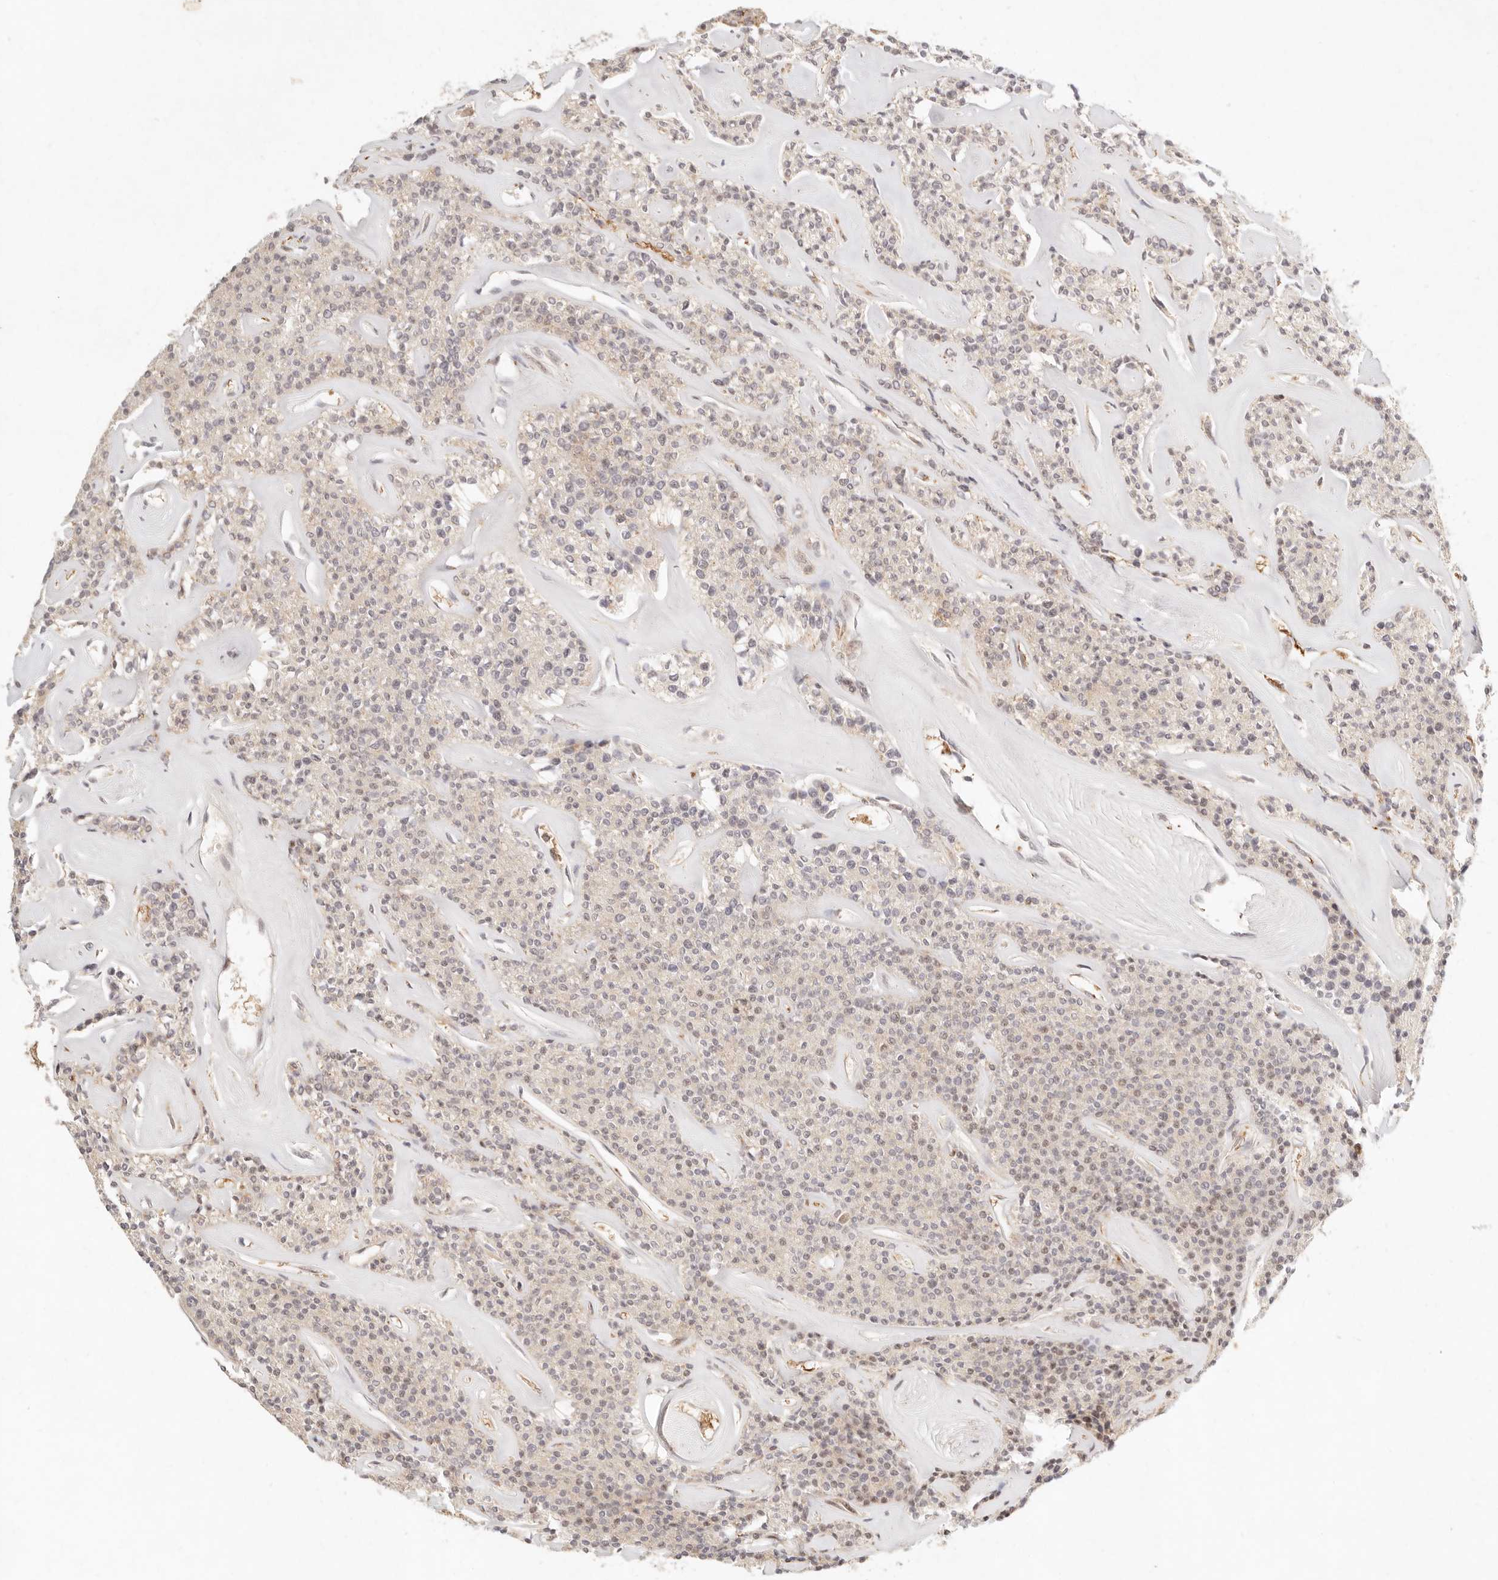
{"staining": {"intensity": "moderate", "quantity": "<25%", "location": "cytoplasmic/membranous,nuclear"}, "tissue": "parathyroid gland", "cell_type": "Glandular cells", "image_type": "normal", "snomed": [{"axis": "morphology", "description": "Normal tissue, NOS"}, {"axis": "topography", "description": "Parathyroid gland"}], "caption": "Parathyroid gland stained with DAB (3,3'-diaminobenzidine) immunohistochemistry (IHC) shows low levels of moderate cytoplasmic/membranous,nuclear positivity in approximately <25% of glandular cells.", "gene": "C1orf127", "patient": {"sex": "male", "age": 46}}